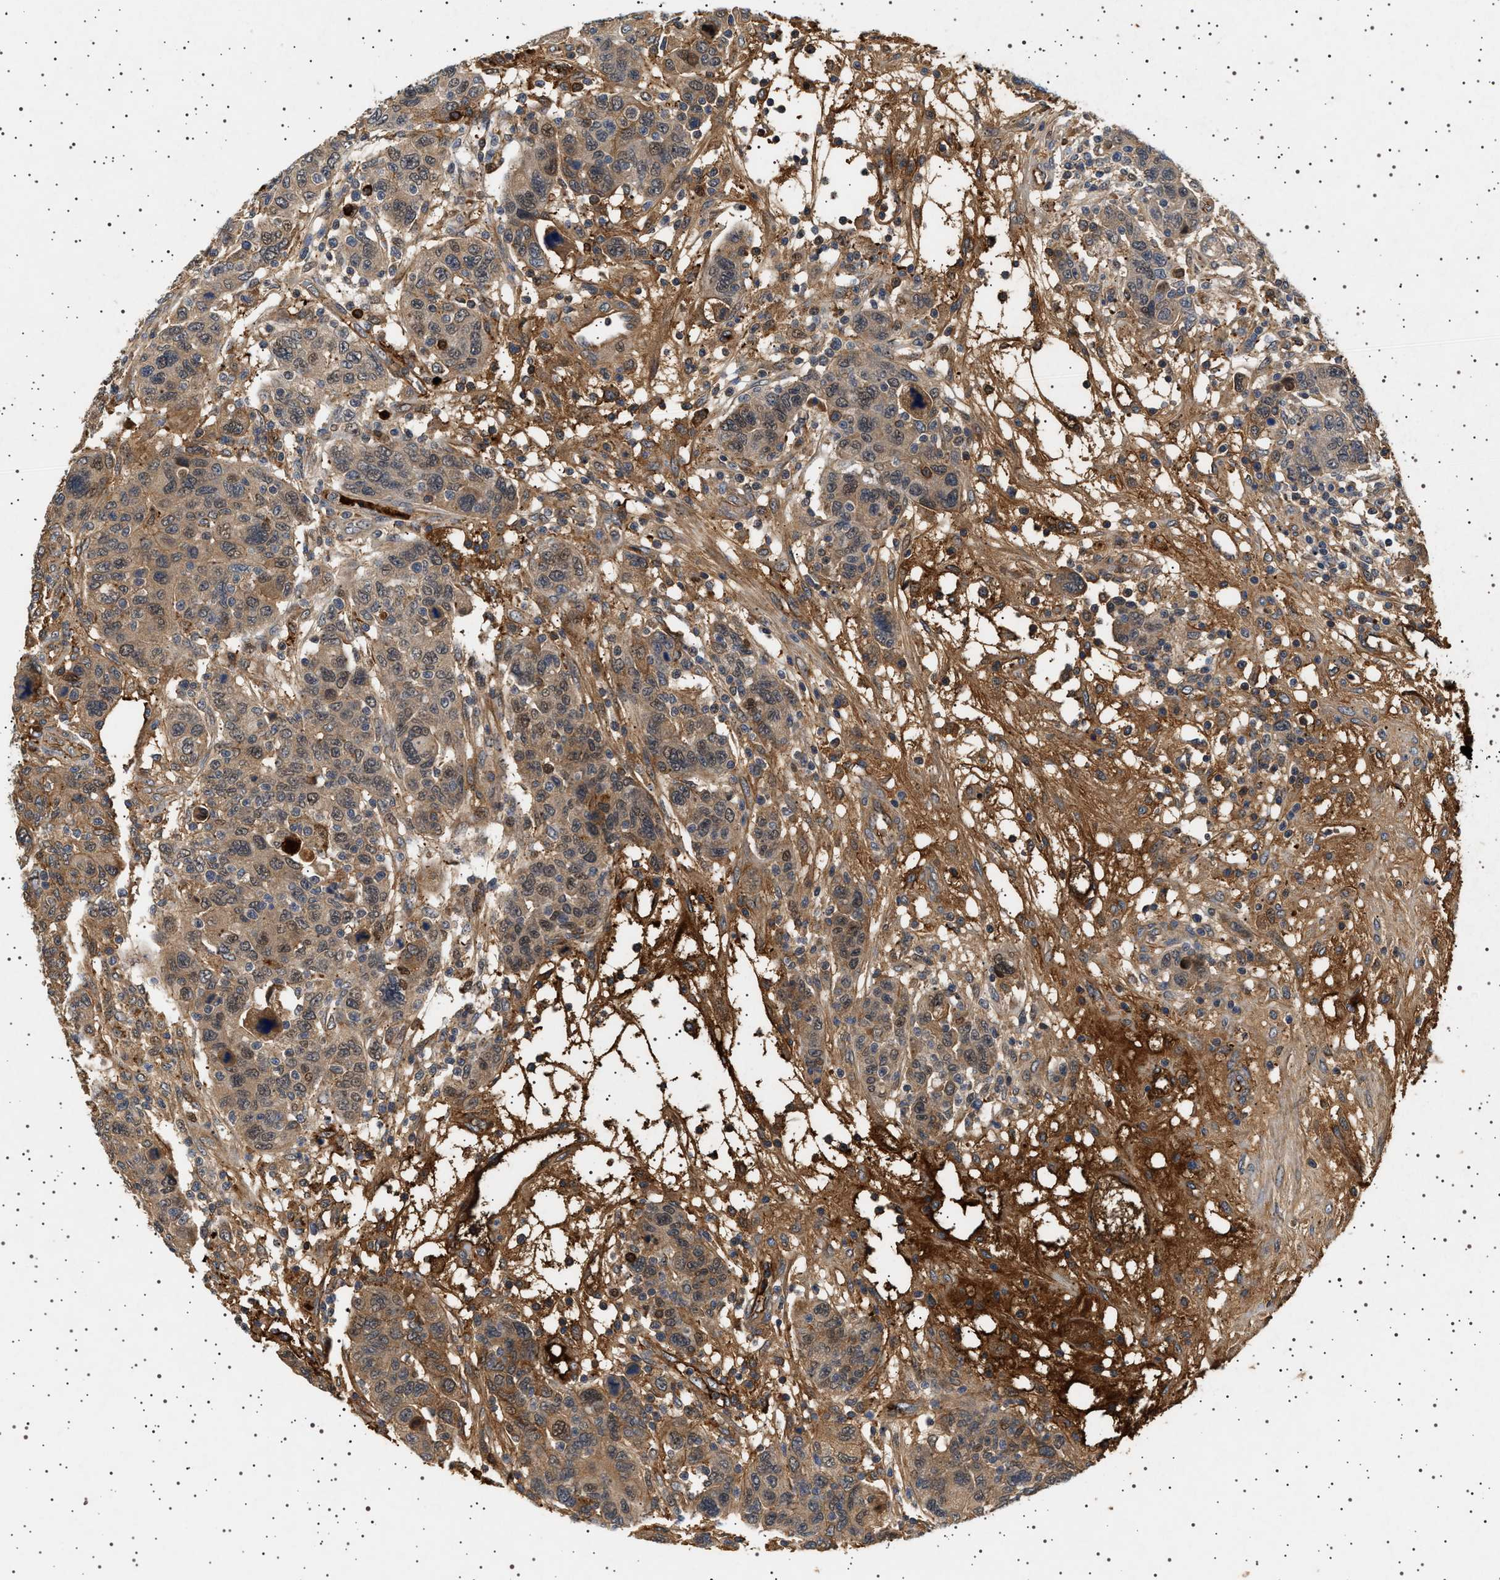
{"staining": {"intensity": "moderate", "quantity": ">75%", "location": "cytoplasmic/membranous,nuclear"}, "tissue": "breast cancer", "cell_type": "Tumor cells", "image_type": "cancer", "snomed": [{"axis": "morphology", "description": "Duct carcinoma"}, {"axis": "topography", "description": "Breast"}], "caption": "Breast cancer was stained to show a protein in brown. There is medium levels of moderate cytoplasmic/membranous and nuclear positivity in approximately >75% of tumor cells.", "gene": "FICD", "patient": {"sex": "female", "age": 37}}